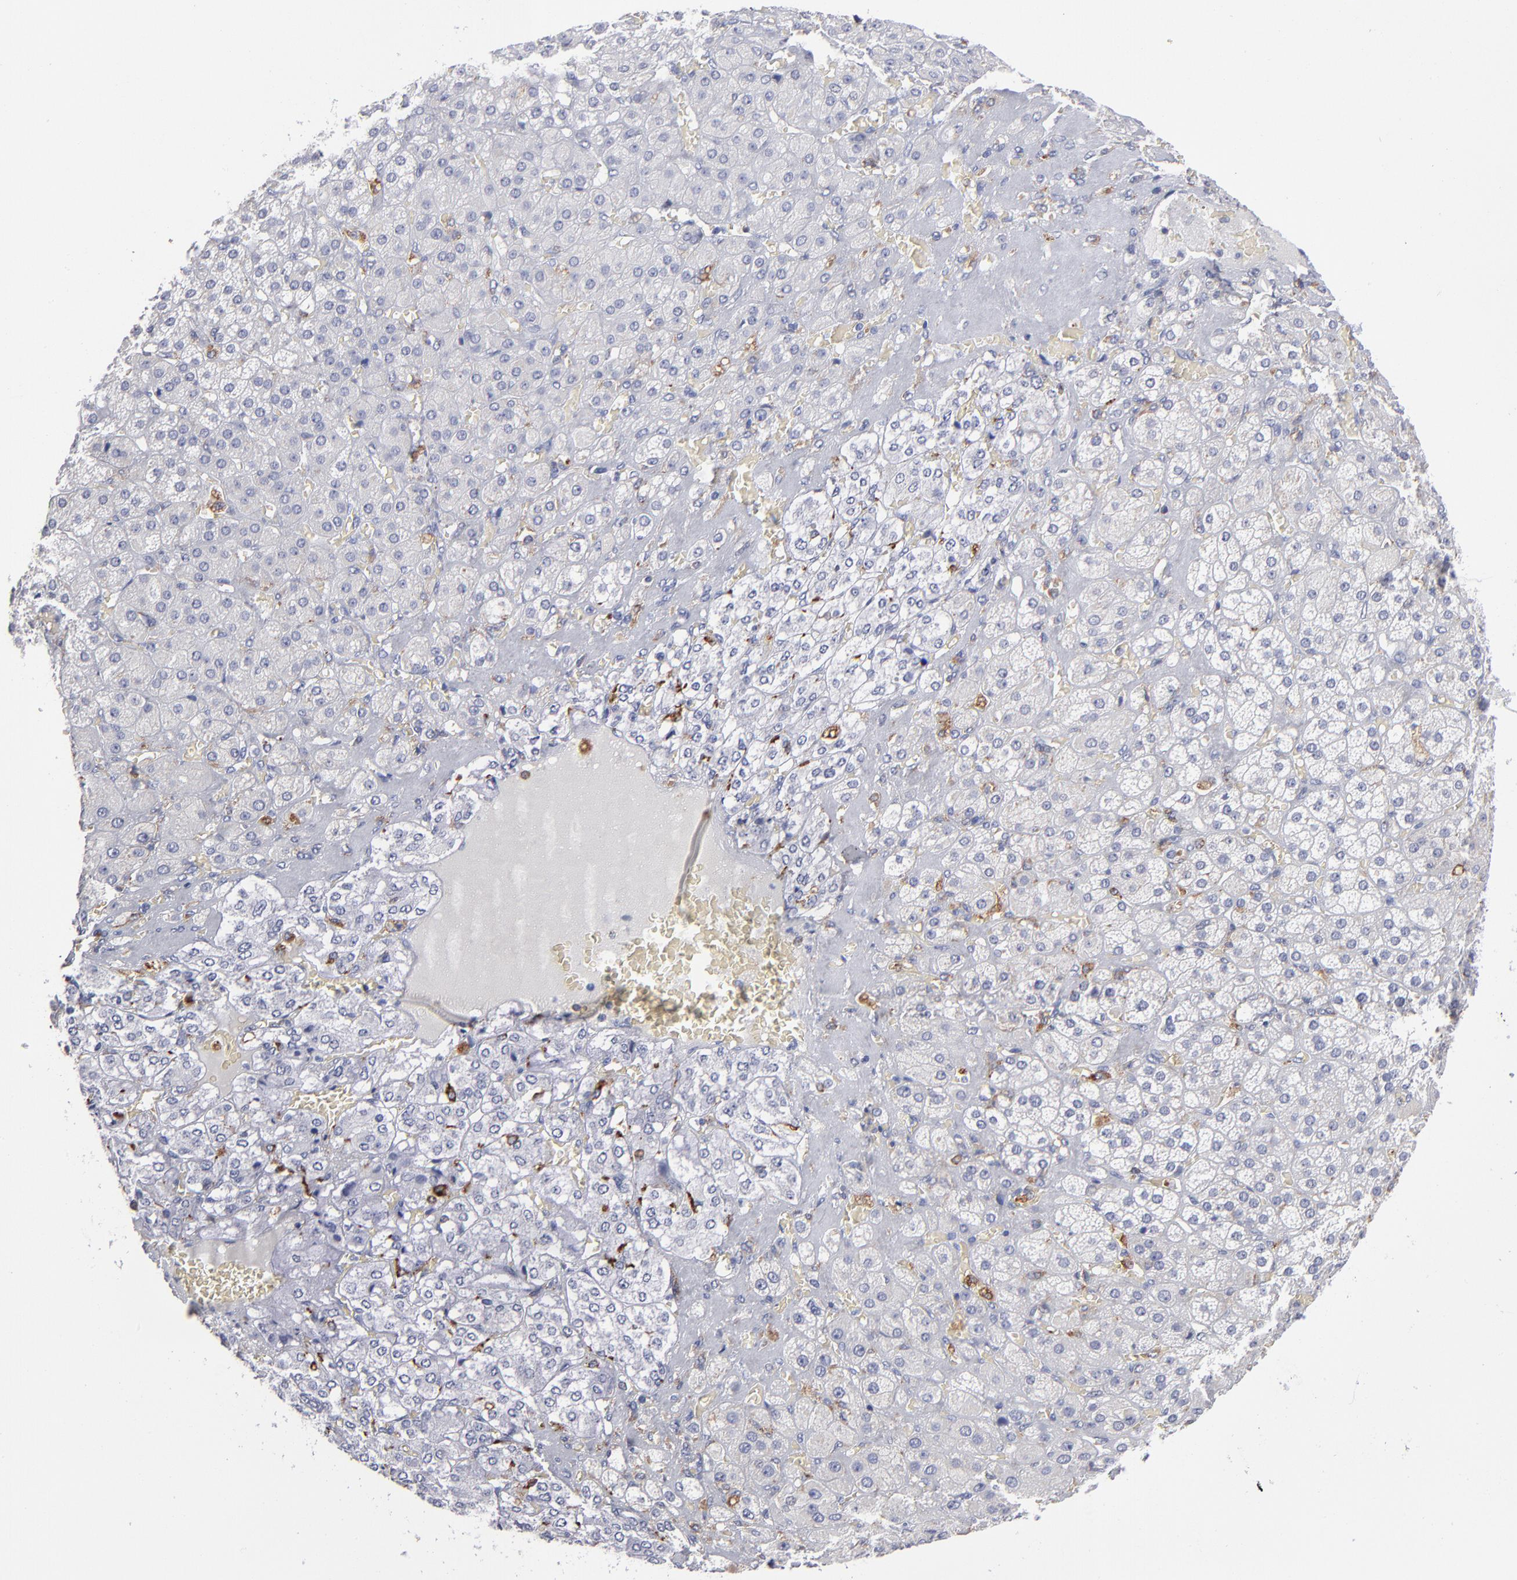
{"staining": {"intensity": "moderate", "quantity": "<25%", "location": "cytoplasmic/membranous"}, "tissue": "adrenal gland", "cell_type": "Glandular cells", "image_type": "normal", "snomed": [{"axis": "morphology", "description": "Normal tissue, NOS"}, {"axis": "topography", "description": "Adrenal gland"}], "caption": "DAB immunohistochemical staining of normal human adrenal gland reveals moderate cytoplasmic/membranous protein positivity in approximately <25% of glandular cells. Using DAB (3,3'-diaminobenzidine) (brown) and hematoxylin (blue) stains, captured at high magnification using brightfield microscopy.", "gene": "CD180", "patient": {"sex": "female", "age": 71}}